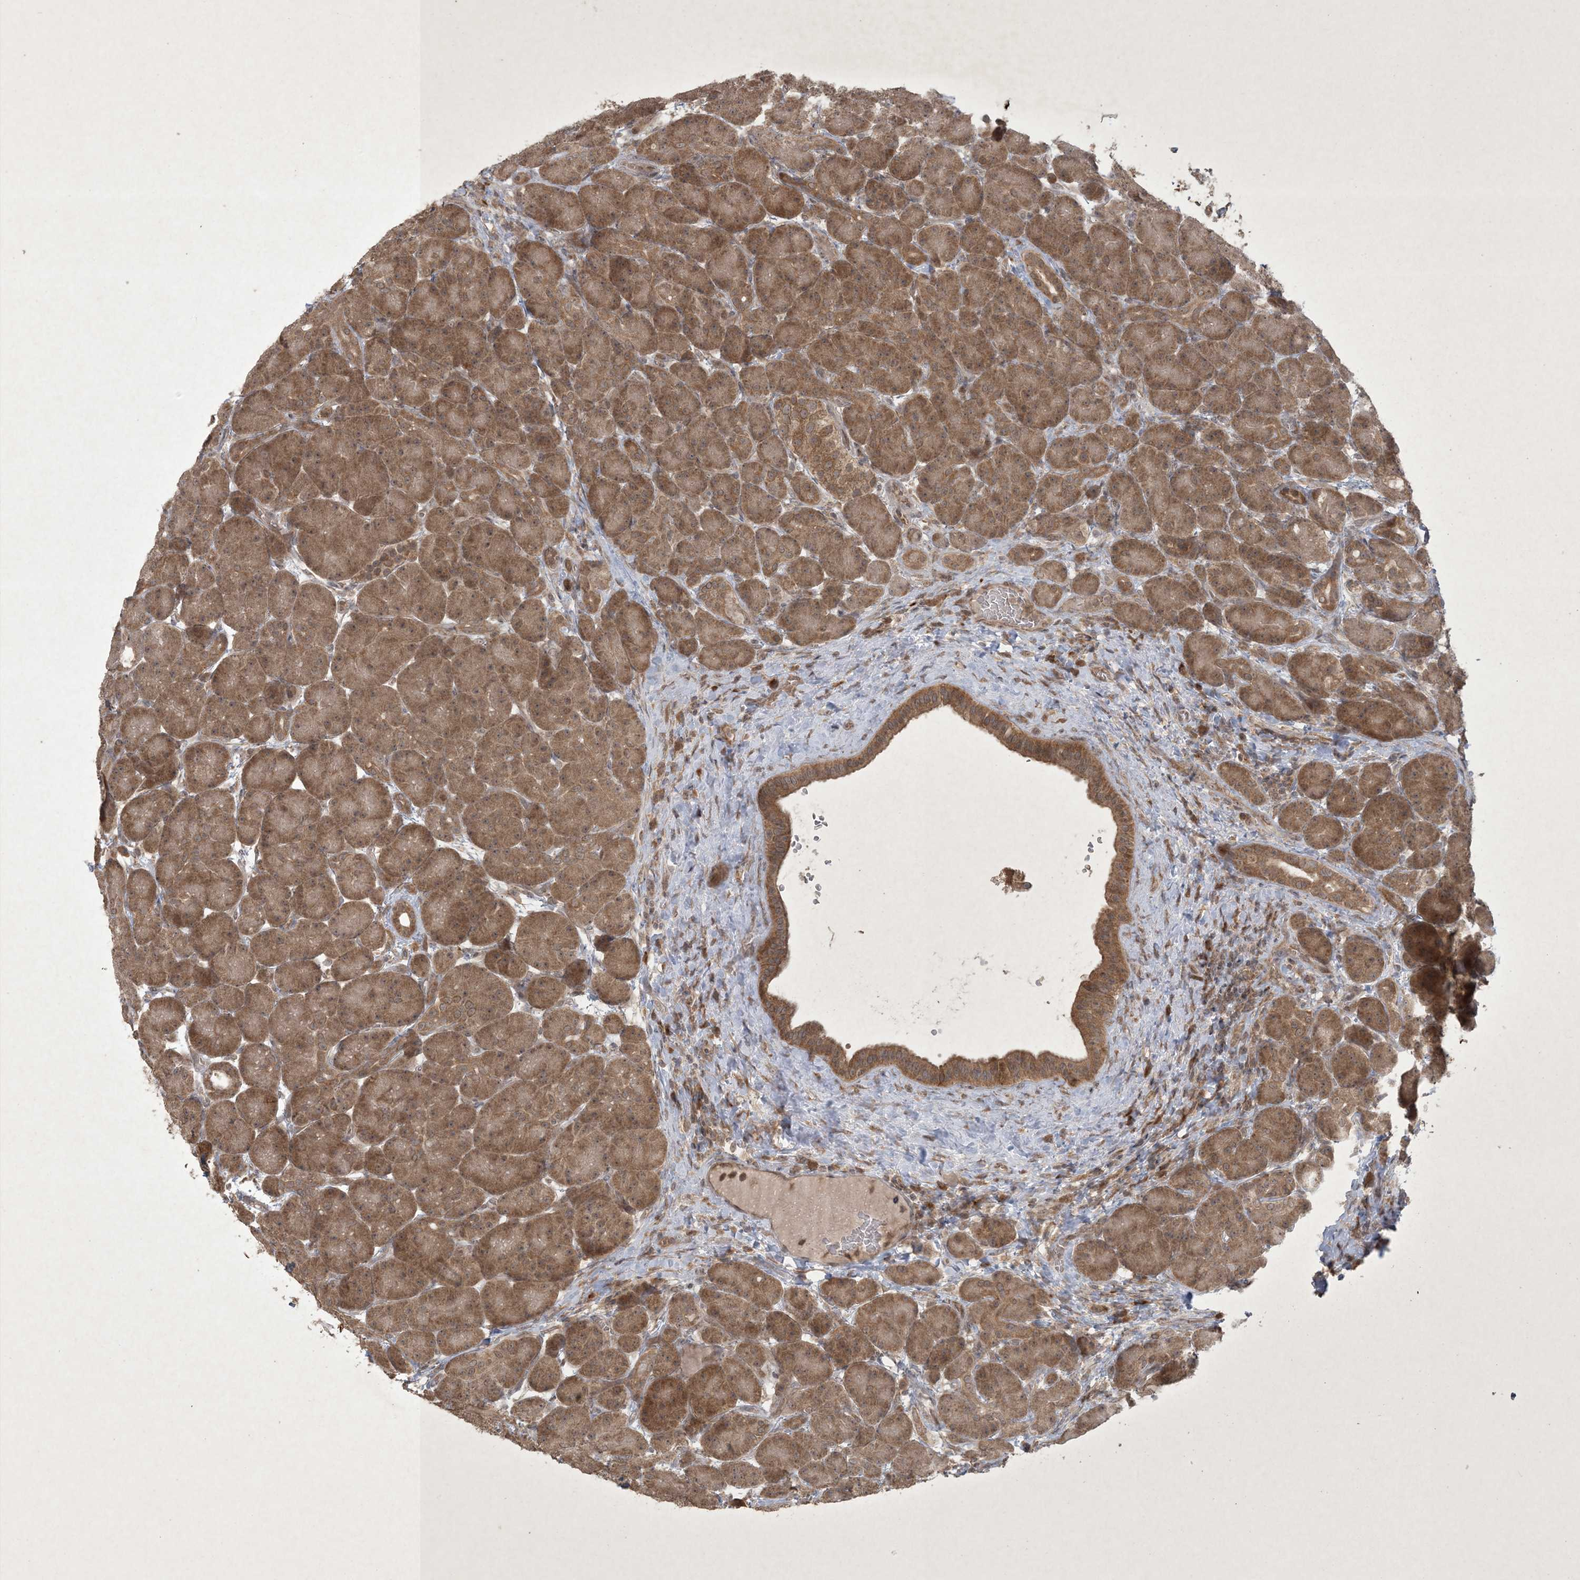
{"staining": {"intensity": "moderate", "quantity": ">75%", "location": "cytoplasmic/membranous,nuclear"}, "tissue": "pancreas", "cell_type": "Exocrine glandular cells", "image_type": "normal", "snomed": [{"axis": "morphology", "description": "Normal tissue, NOS"}, {"axis": "topography", "description": "Pancreas"}], "caption": "IHC (DAB (3,3'-diaminobenzidine)) staining of benign human pancreas demonstrates moderate cytoplasmic/membranous,nuclear protein staining in approximately >75% of exocrine glandular cells.", "gene": "NRBP2", "patient": {"sex": "male", "age": 63}}